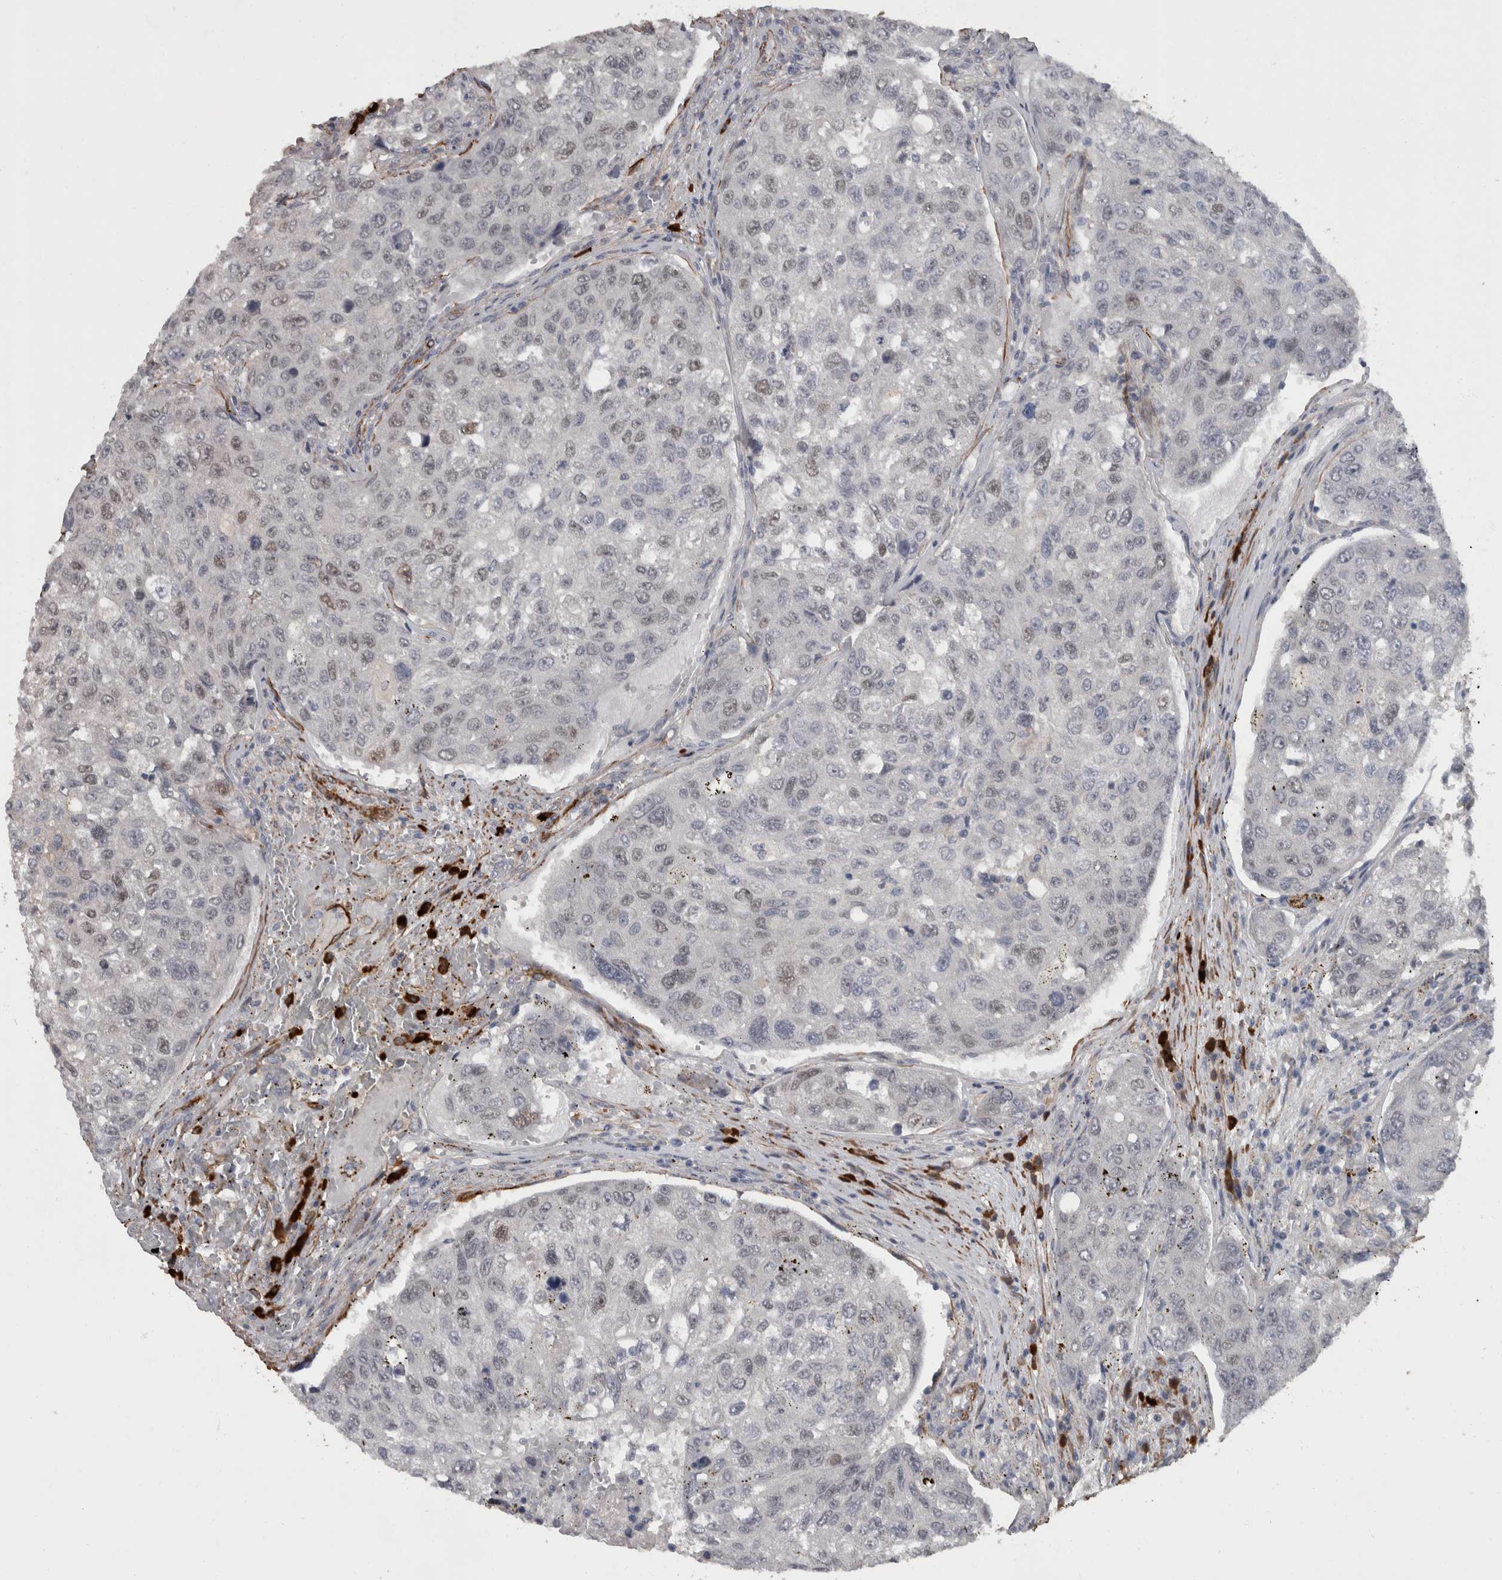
{"staining": {"intensity": "weak", "quantity": "<25%", "location": "nuclear"}, "tissue": "urothelial cancer", "cell_type": "Tumor cells", "image_type": "cancer", "snomed": [{"axis": "morphology", "description": "Urothelial carcinoma, High grade"}, {"axis": "topography", "description": "Lymph node"}, {"axis": "topography", "description": "Urinary bladder"}], "caption": "Tumor cells are negative for brown protein staining in urothelial cancer. (Immunohistochemistry, brightfield microscopy, high magnification).", "gene": "MASTL", "patient": {"sex": "male", "age": 51}}